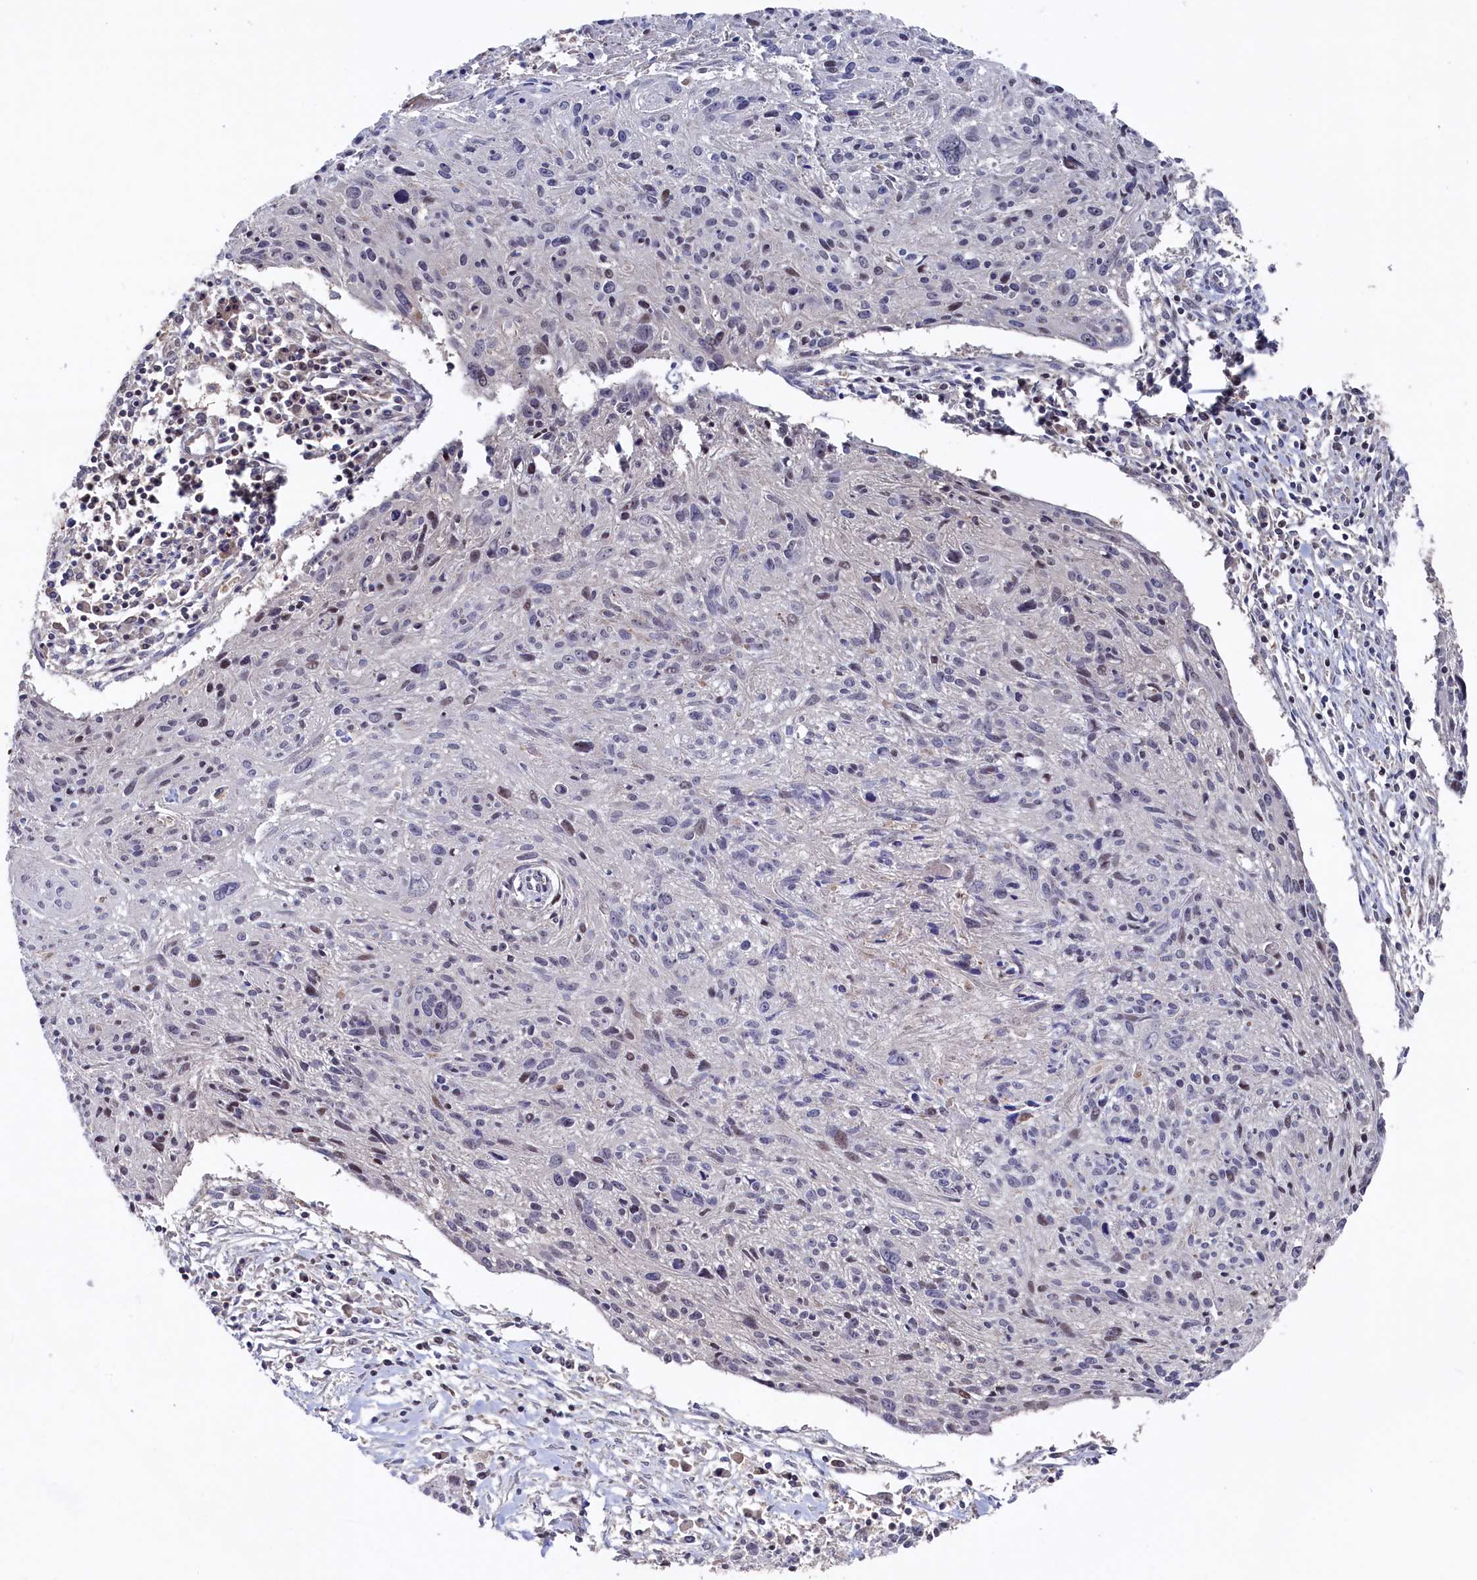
{"staining": {"intensity": "weak", "quantity": "<25%", "location": "nuclear"}, "tissue": "cervical cancer", "cell_type": "Tumor cells", "image_type": "cancer", "snomed": [{"axis": "morphology", "description": "Squamous cell carcinoma, NOS"}, {"axis": "topography", "description": "Cervix"}], "caption": "Image shows no protein positivity in tumor cells of cervical cancer (squamous cell carcinoma) tissue.", "gene": "TMC5", "patient": {"sex": "female", "age": 51}}